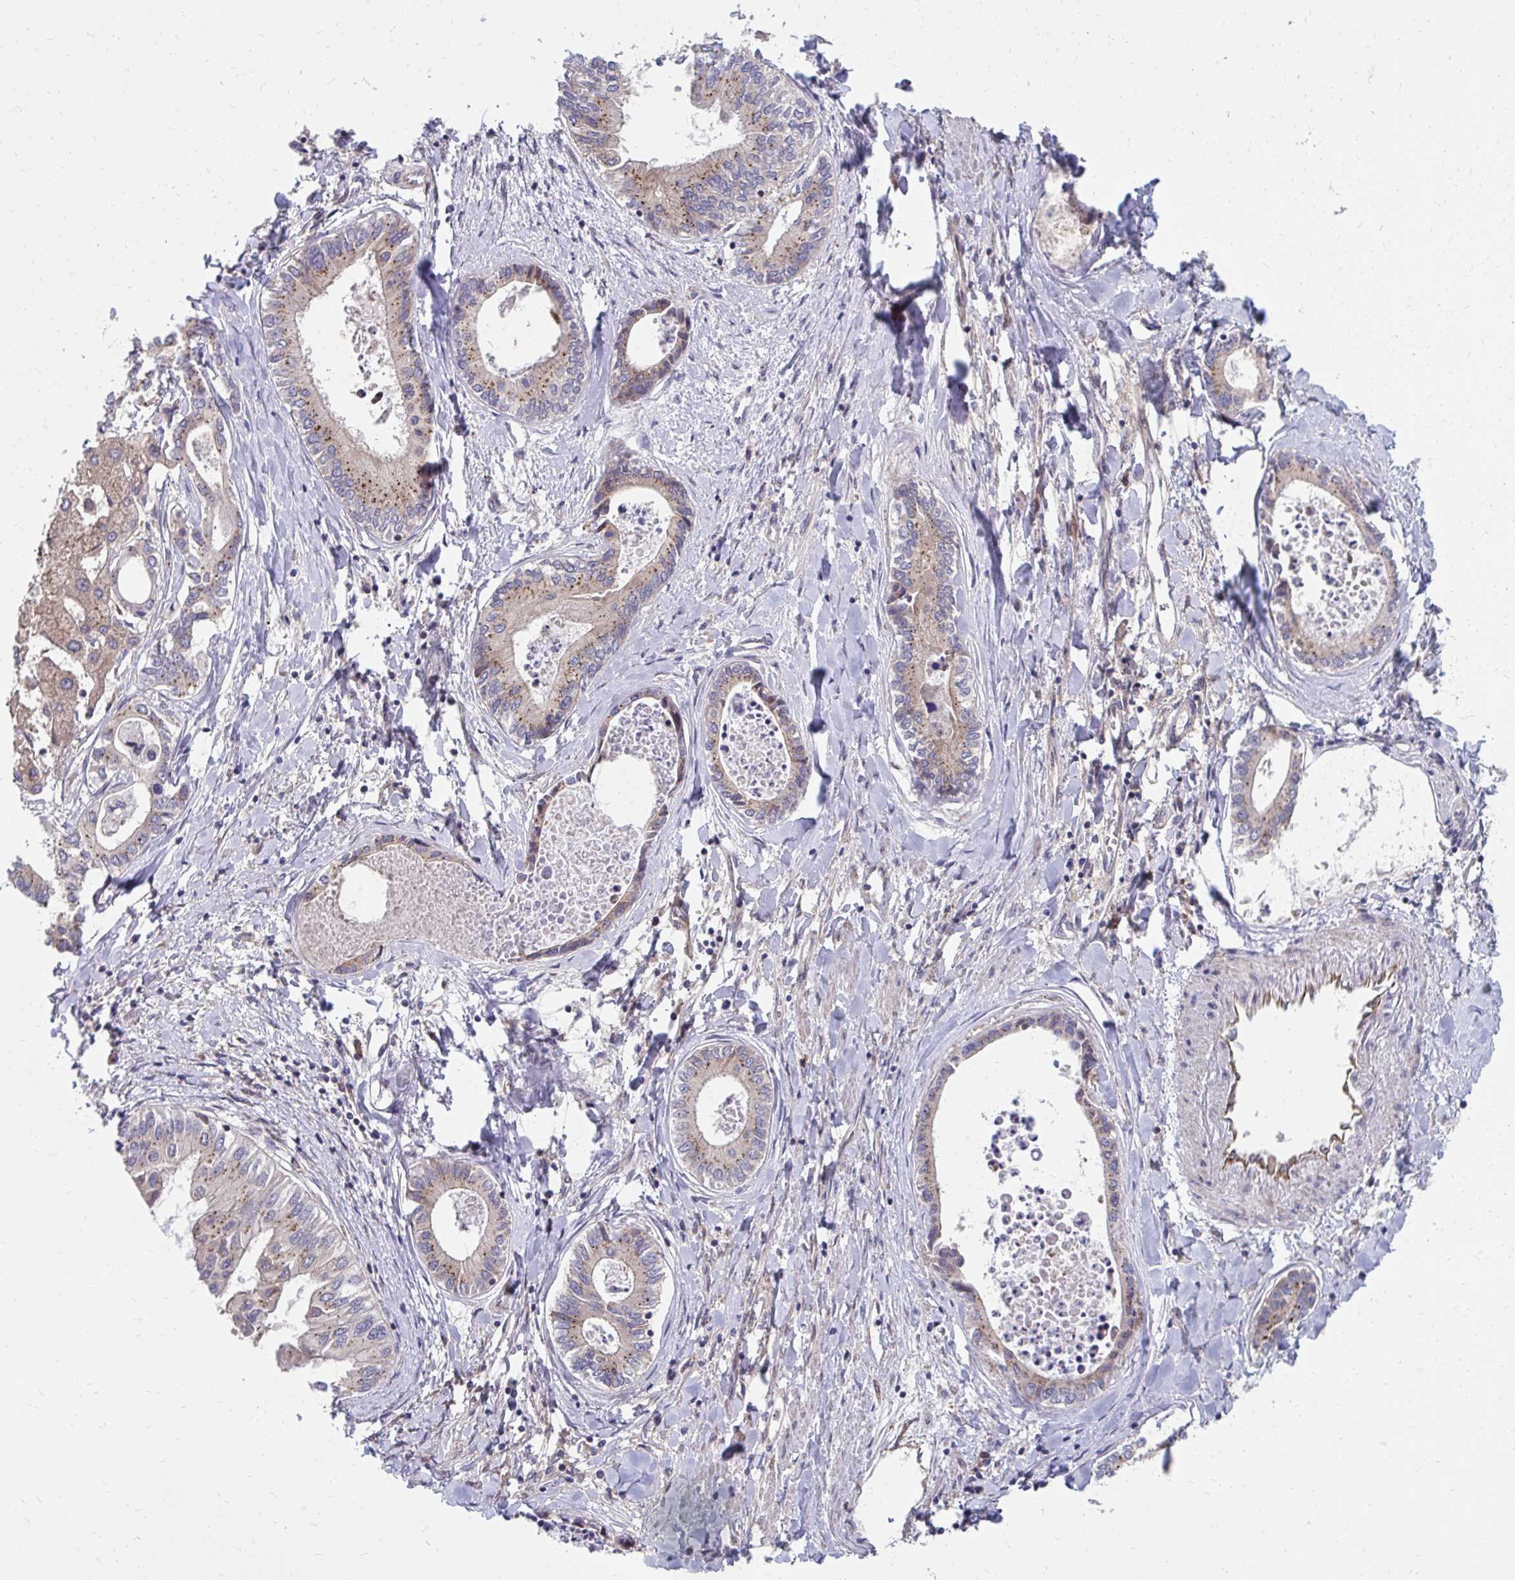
{"staining": {"intensity": "moderate", "quantity": "<25%", "location": "cytoplasmic/membranous"}, "tissue": "liver cancer", "cell_type": "Tumor cells", "image_type": "cancer", "snomed": [{"axis": "morphology", "description": "Cholangiocarcinoma"}, {"axis": "topography", "description": "Liver"}], "caption": "Tumor cells display low levels of moderate cytoplasmic/membranous expression in approximately <25% of cells in liver cancer.", "gene": "ITPR2", "patient": {"sex": "male", "age": 66}}